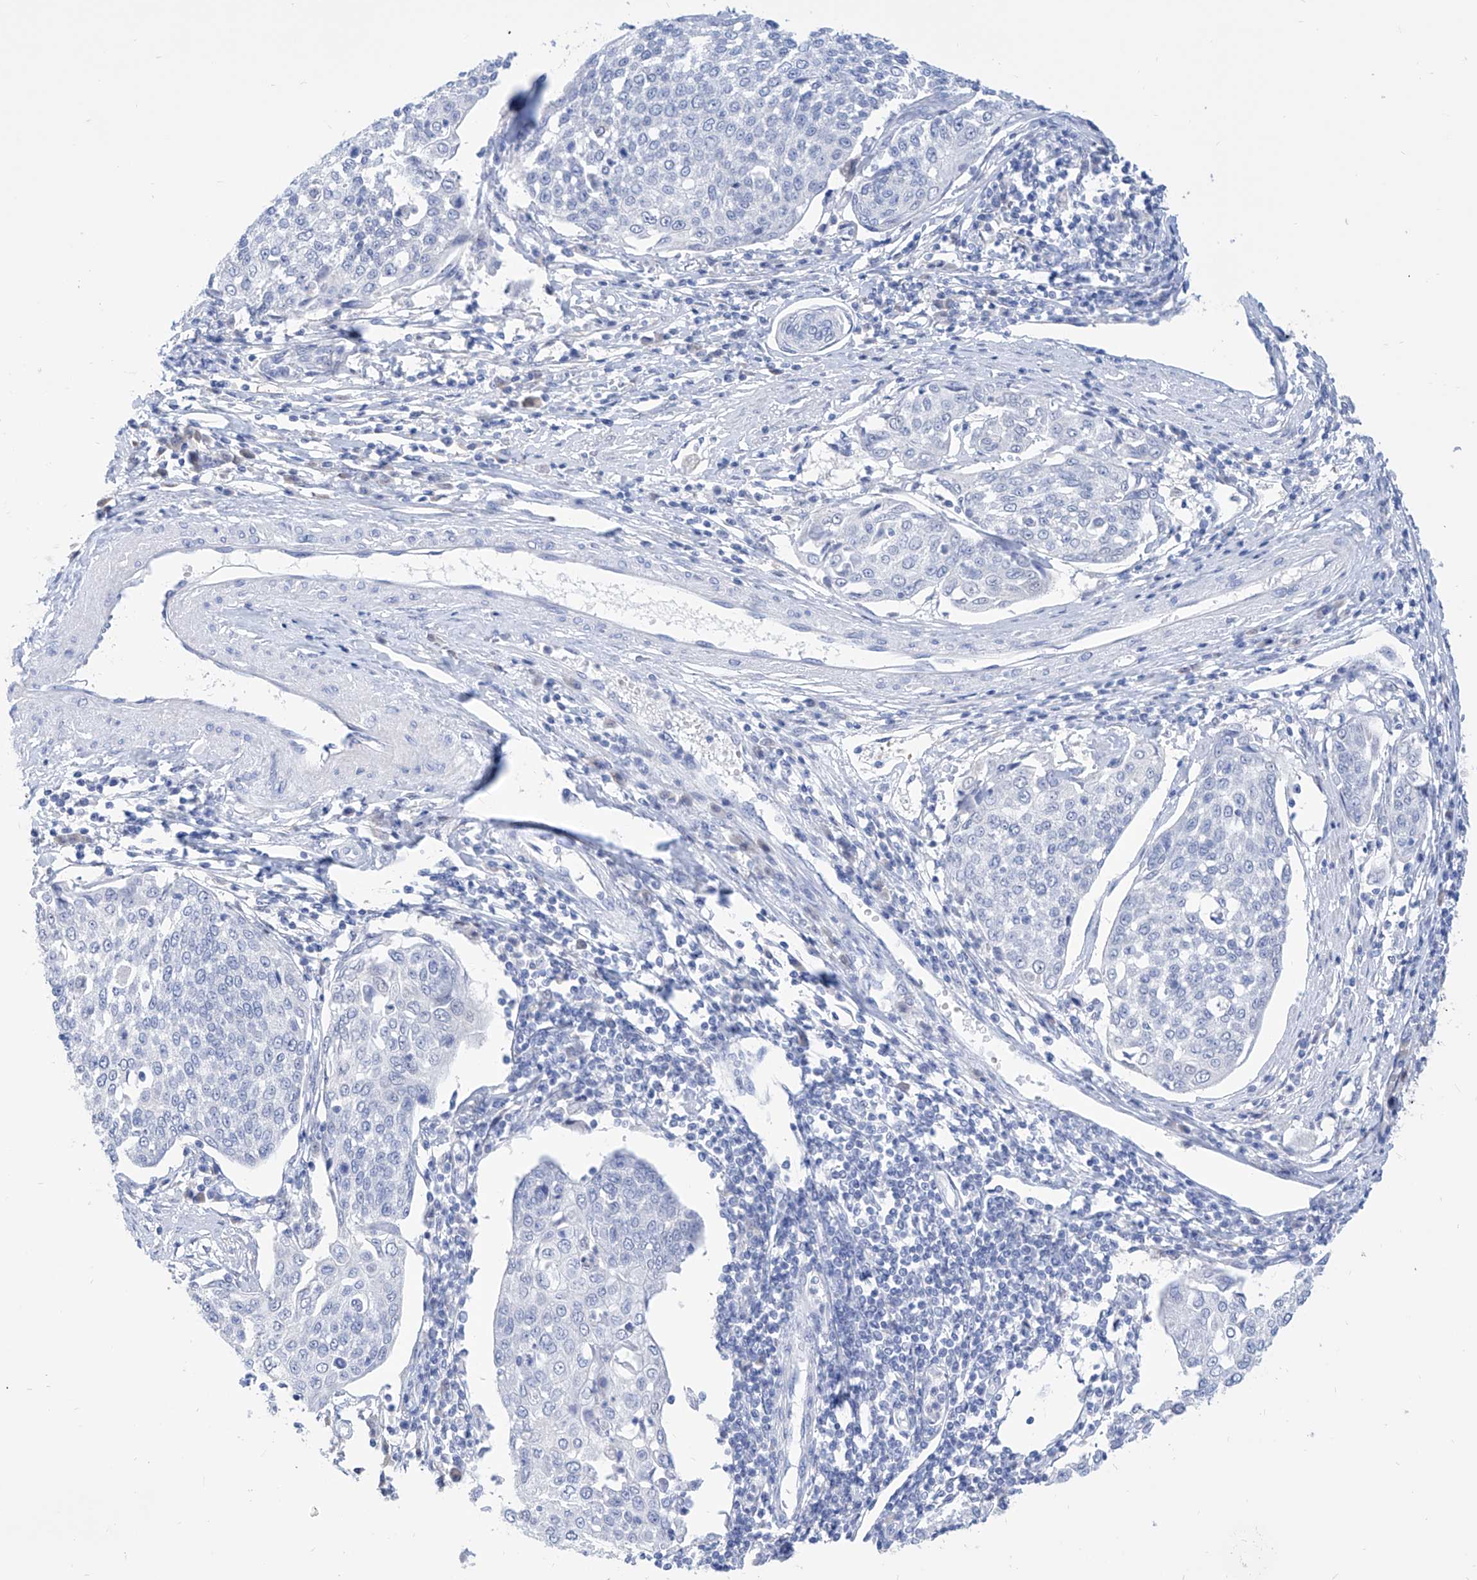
{"staining": {"intensity": "negative", "quantity": "none", "location": "none"}, "tissue": "cervical cancer", "cell_type": "Tumor cells", "image_type": "cancer", "snomed": [{"axis": "morphology", "description": "Squamous cell carcinoma, NOS"}, {"axis": "topography", "description": "Cervix"}], "caption": "Human cervical squamous cell carcinoma stained for a protein using IHC demonstrates no expression in tumor cells.", "gene": "PDXK", "patient": {"sex": "female", "age": 34}}